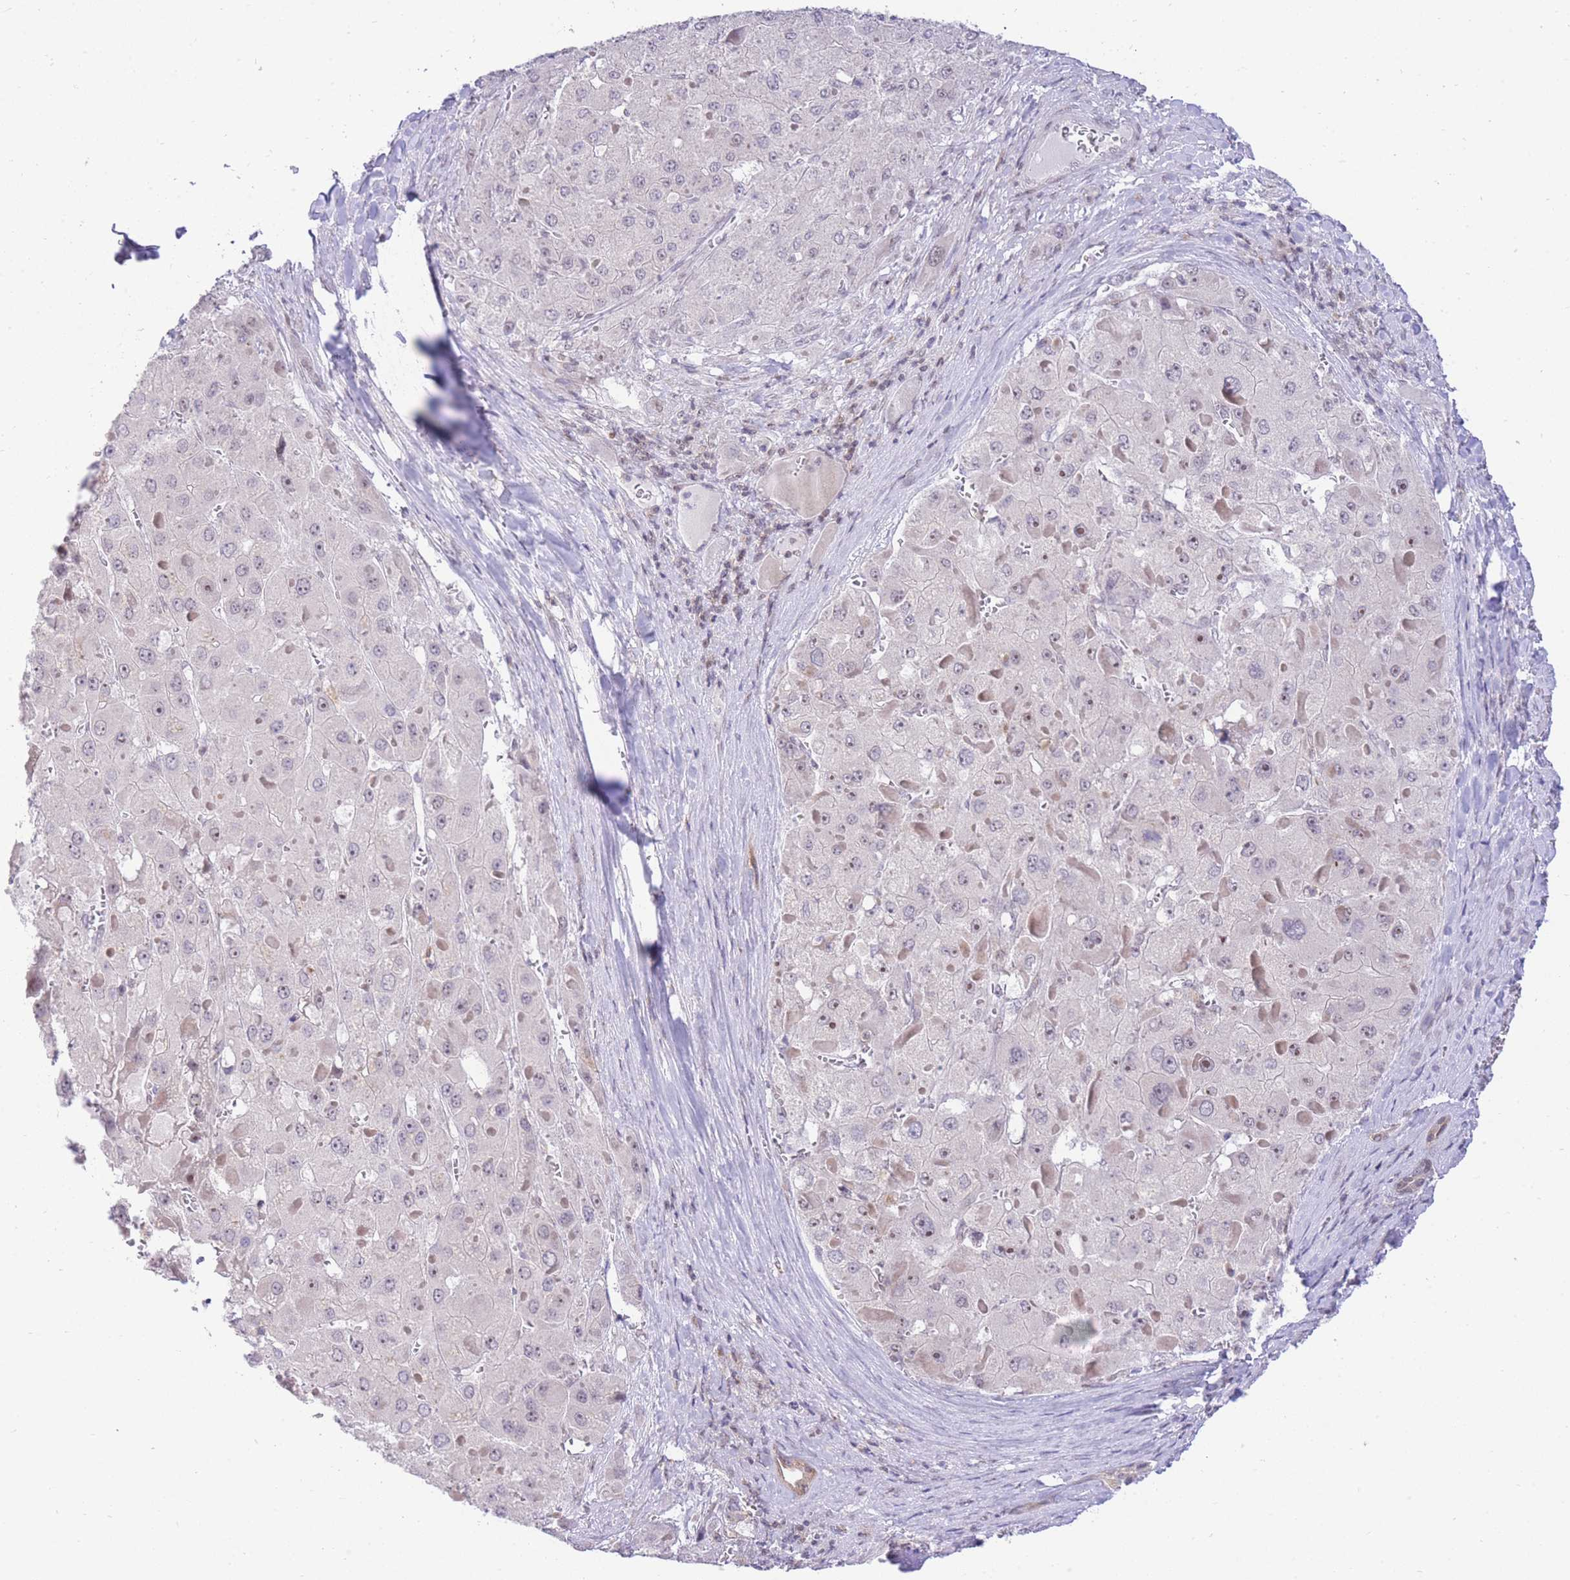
{"staining": {"intensity": "negative", "quantity": "none", "location": "none"}, "tissue": "liver cancer", "cell_type": "Tumor cells", "image_type": "cancer", "snomed": [{"axis": "morphology", "description": "Carcinoma, Hepatocellular, NOS"}, {"axis": "topography", "description": "Liver"}], "caption": "IHC histopathology image of human hepatocellular carcinoma (liver) stained for a protein (brown), which shows no expression in tumor cells. (DAB IHC, high magnification).", "gene": "STK39", "patient": {"sex": "female", "age": 73}}